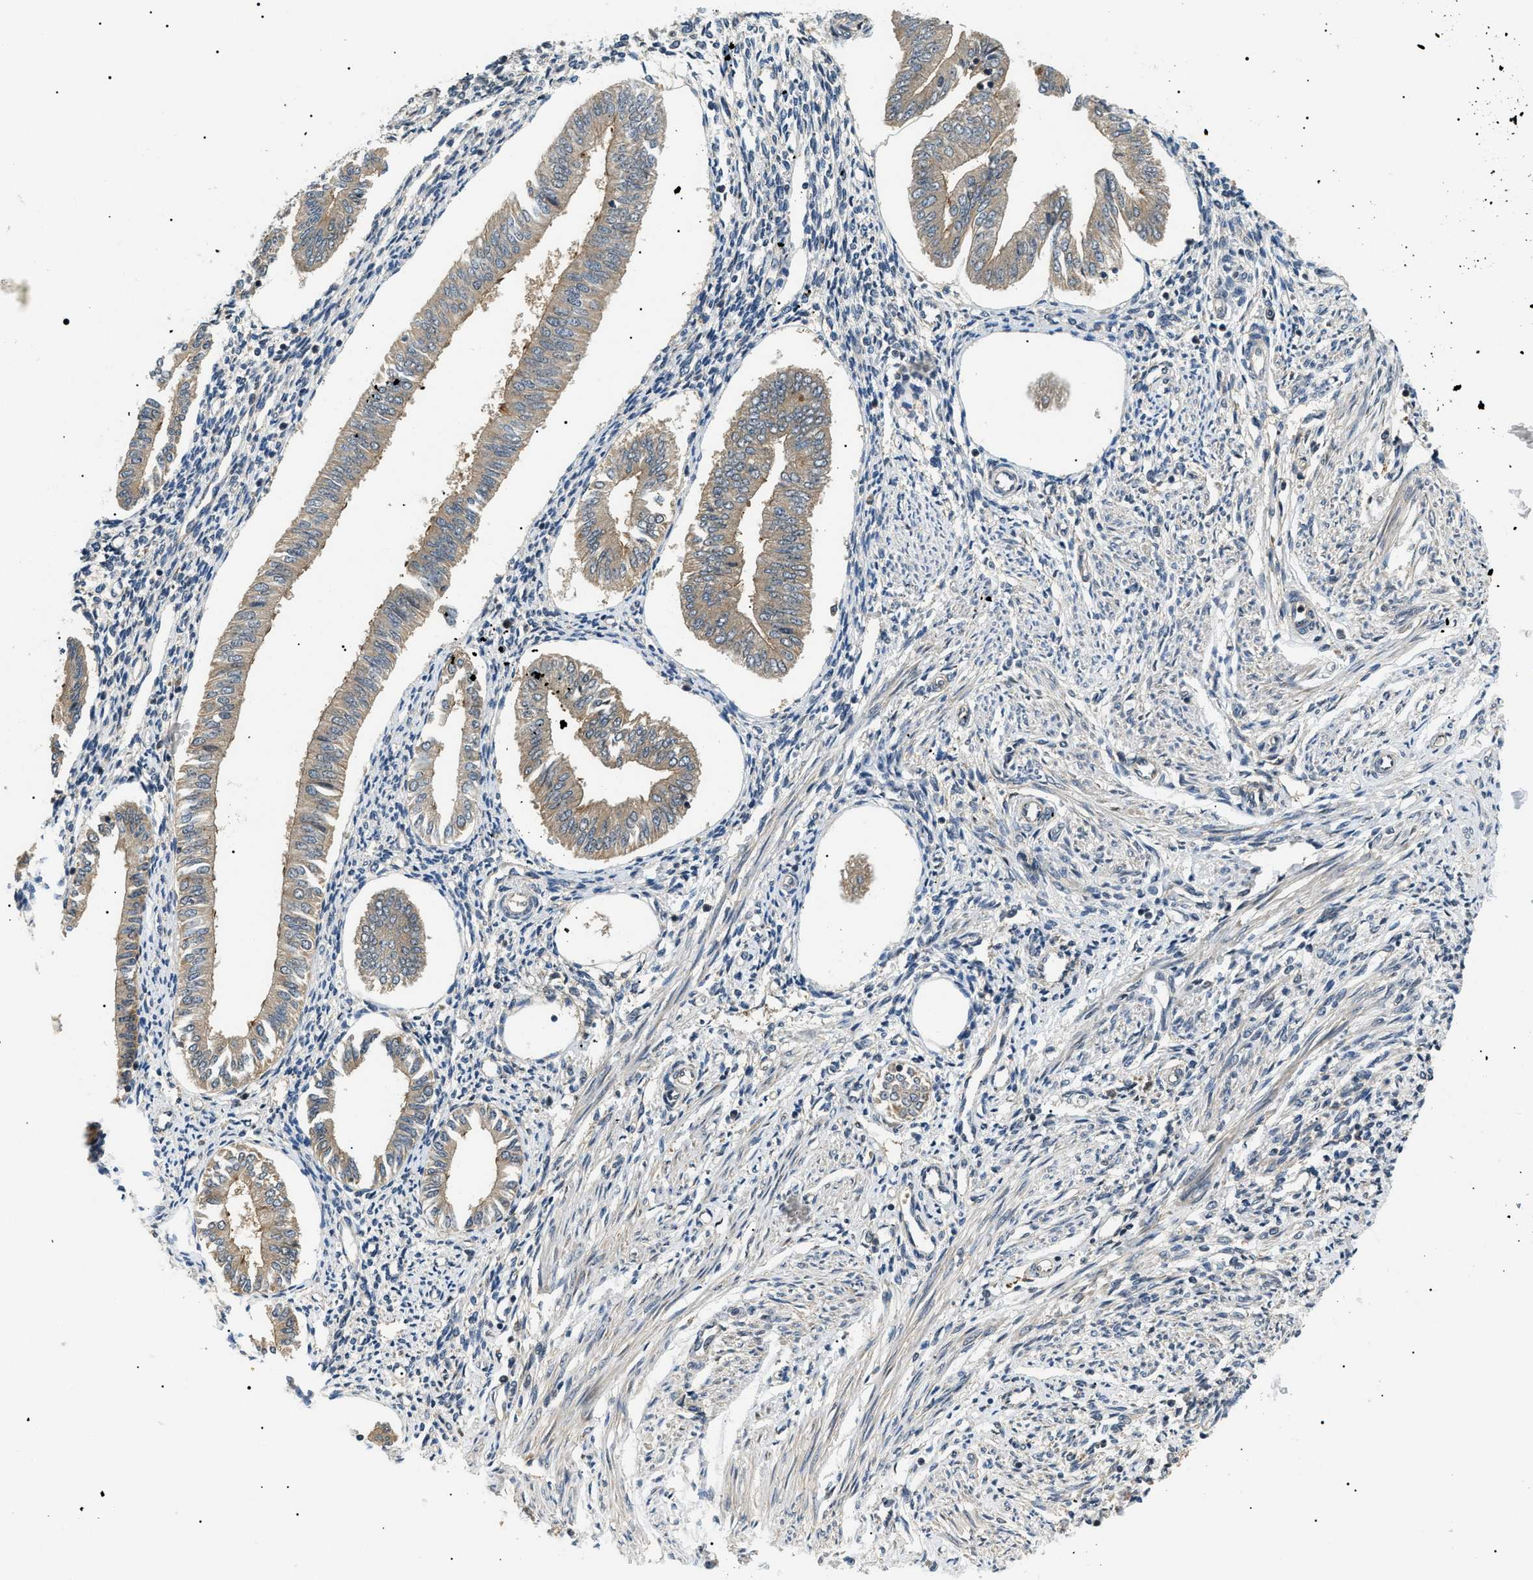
{"staining": {"intensity": "moderate", "quantity": "25%-75%", "location": "cytoplasmic/membranous"}, "tissue": "endometrium", "cell_type": "Cells in endometrial stroma", "image_type": "normal", "snomed": [{"axis": "morphology", "description": "Normal tissue, NOS"}, {"axis": "topography", "description": "Endometrium"}], "caption": "High-power microscopy captured an IHC histopathology image of benign endometrium, revealing moderate cytoplasmic/membranous positivity in approximately 25%-75% of cells in endometrial stroma. (Stains: DAB in brown, nuclei in blue, Microscopy: brightfield microscopy at high magnification).", "gene": "ATP6AP1", "patient": {"sex": "female", "age": 50}}